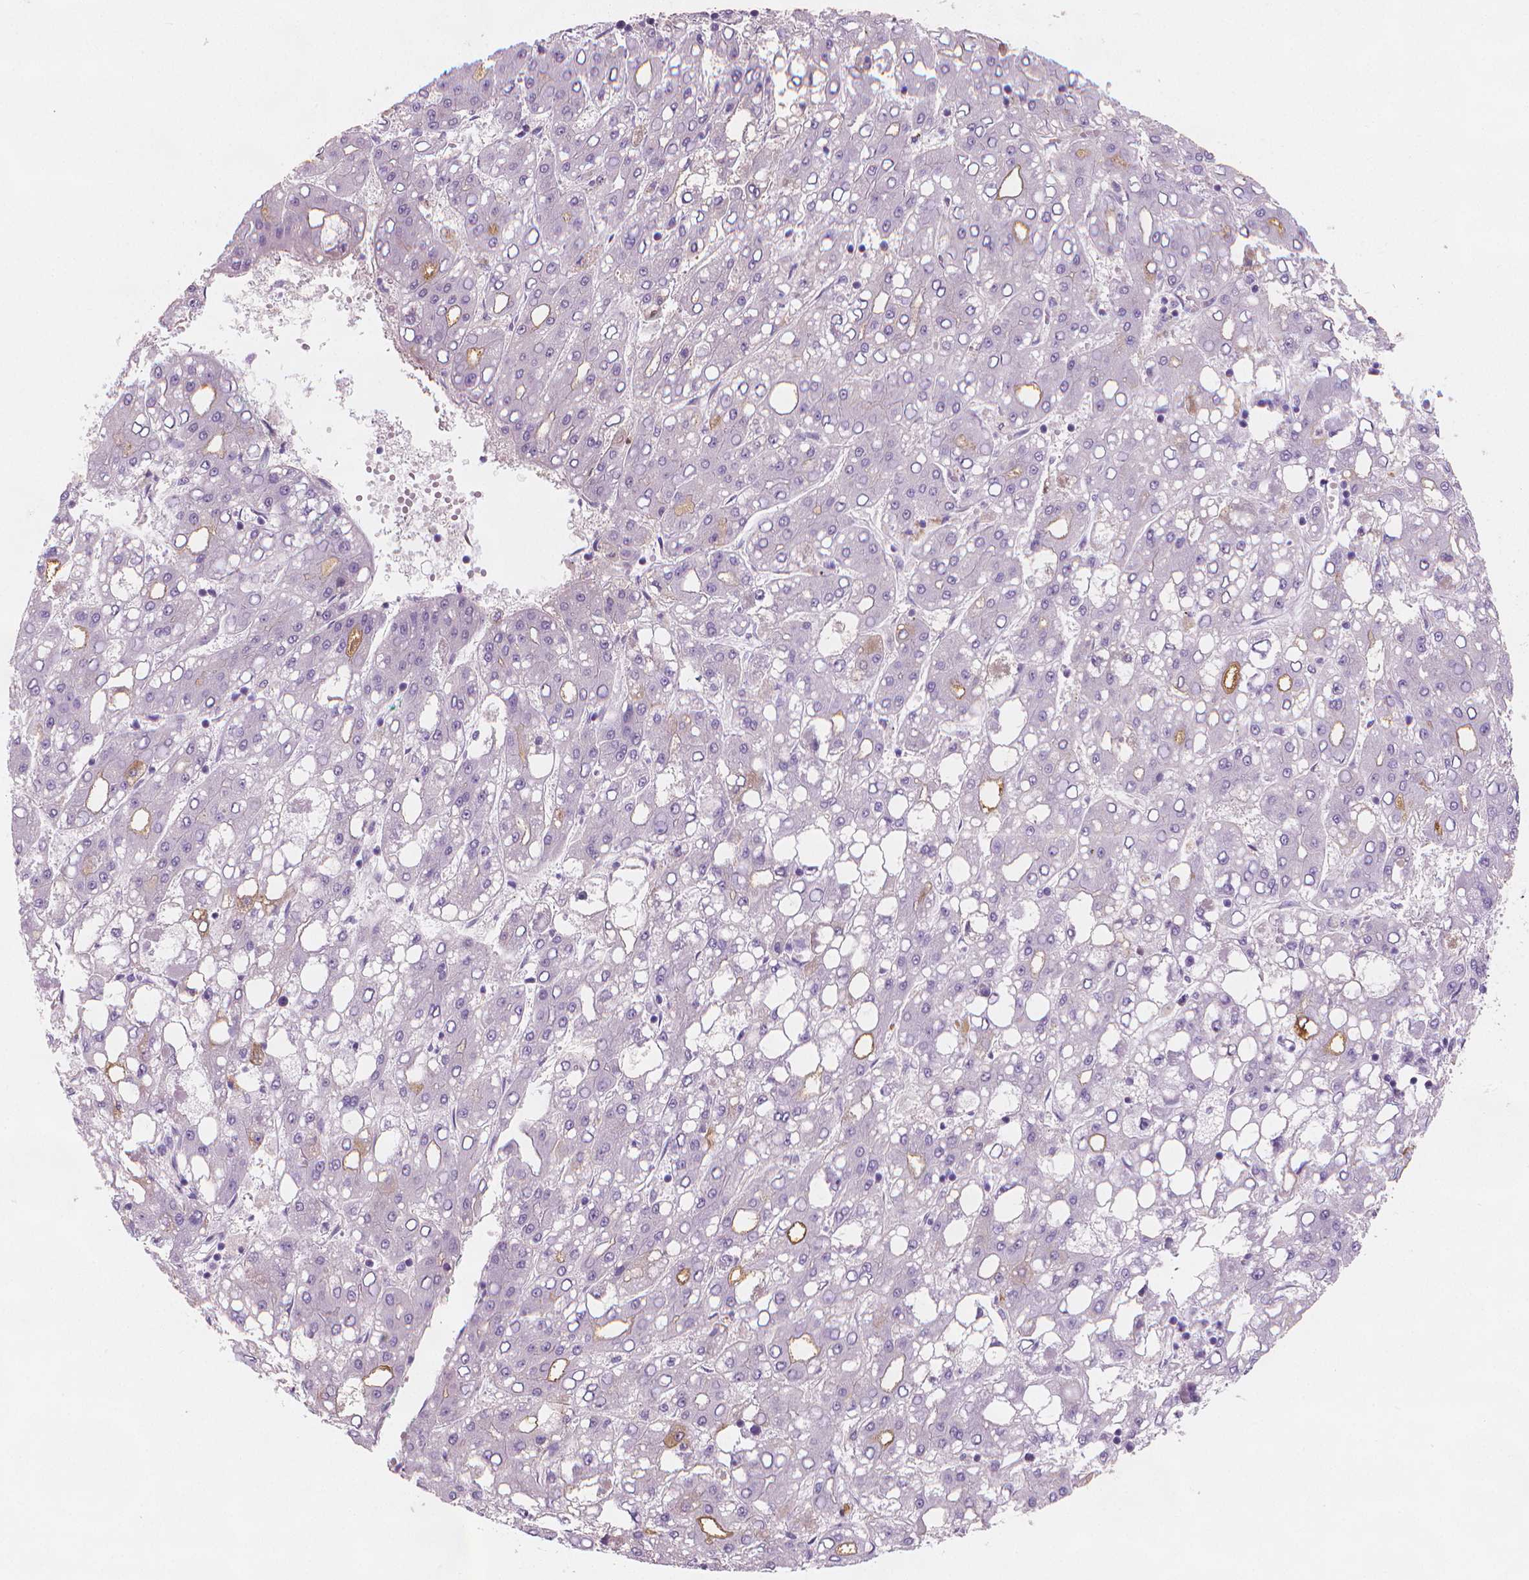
{"staining": {"intensity": "moderate", "quantity": "<25%", "location": "cytoplasmic/membranous"}, "tissue": "liver cancer", "cell_type": "Tumor cells", "image_type": "cancer", "snomed": [{"axis": "morphology", "description": "Carcinoma, Hepatocellular, NOS"}, {"axis": "topography", "description": "Liver"}], "caption": "Immunohistochemistry (IHC) histopathology image of human hepatocellular carcinoma (liver) stained for a protein (brown), which displays low levels of moderate cytoplasmic/membranous positivity in about <25% of tumor cells.", "gene": "APOA4", "patient": {"sex": "male", "age": 65}}